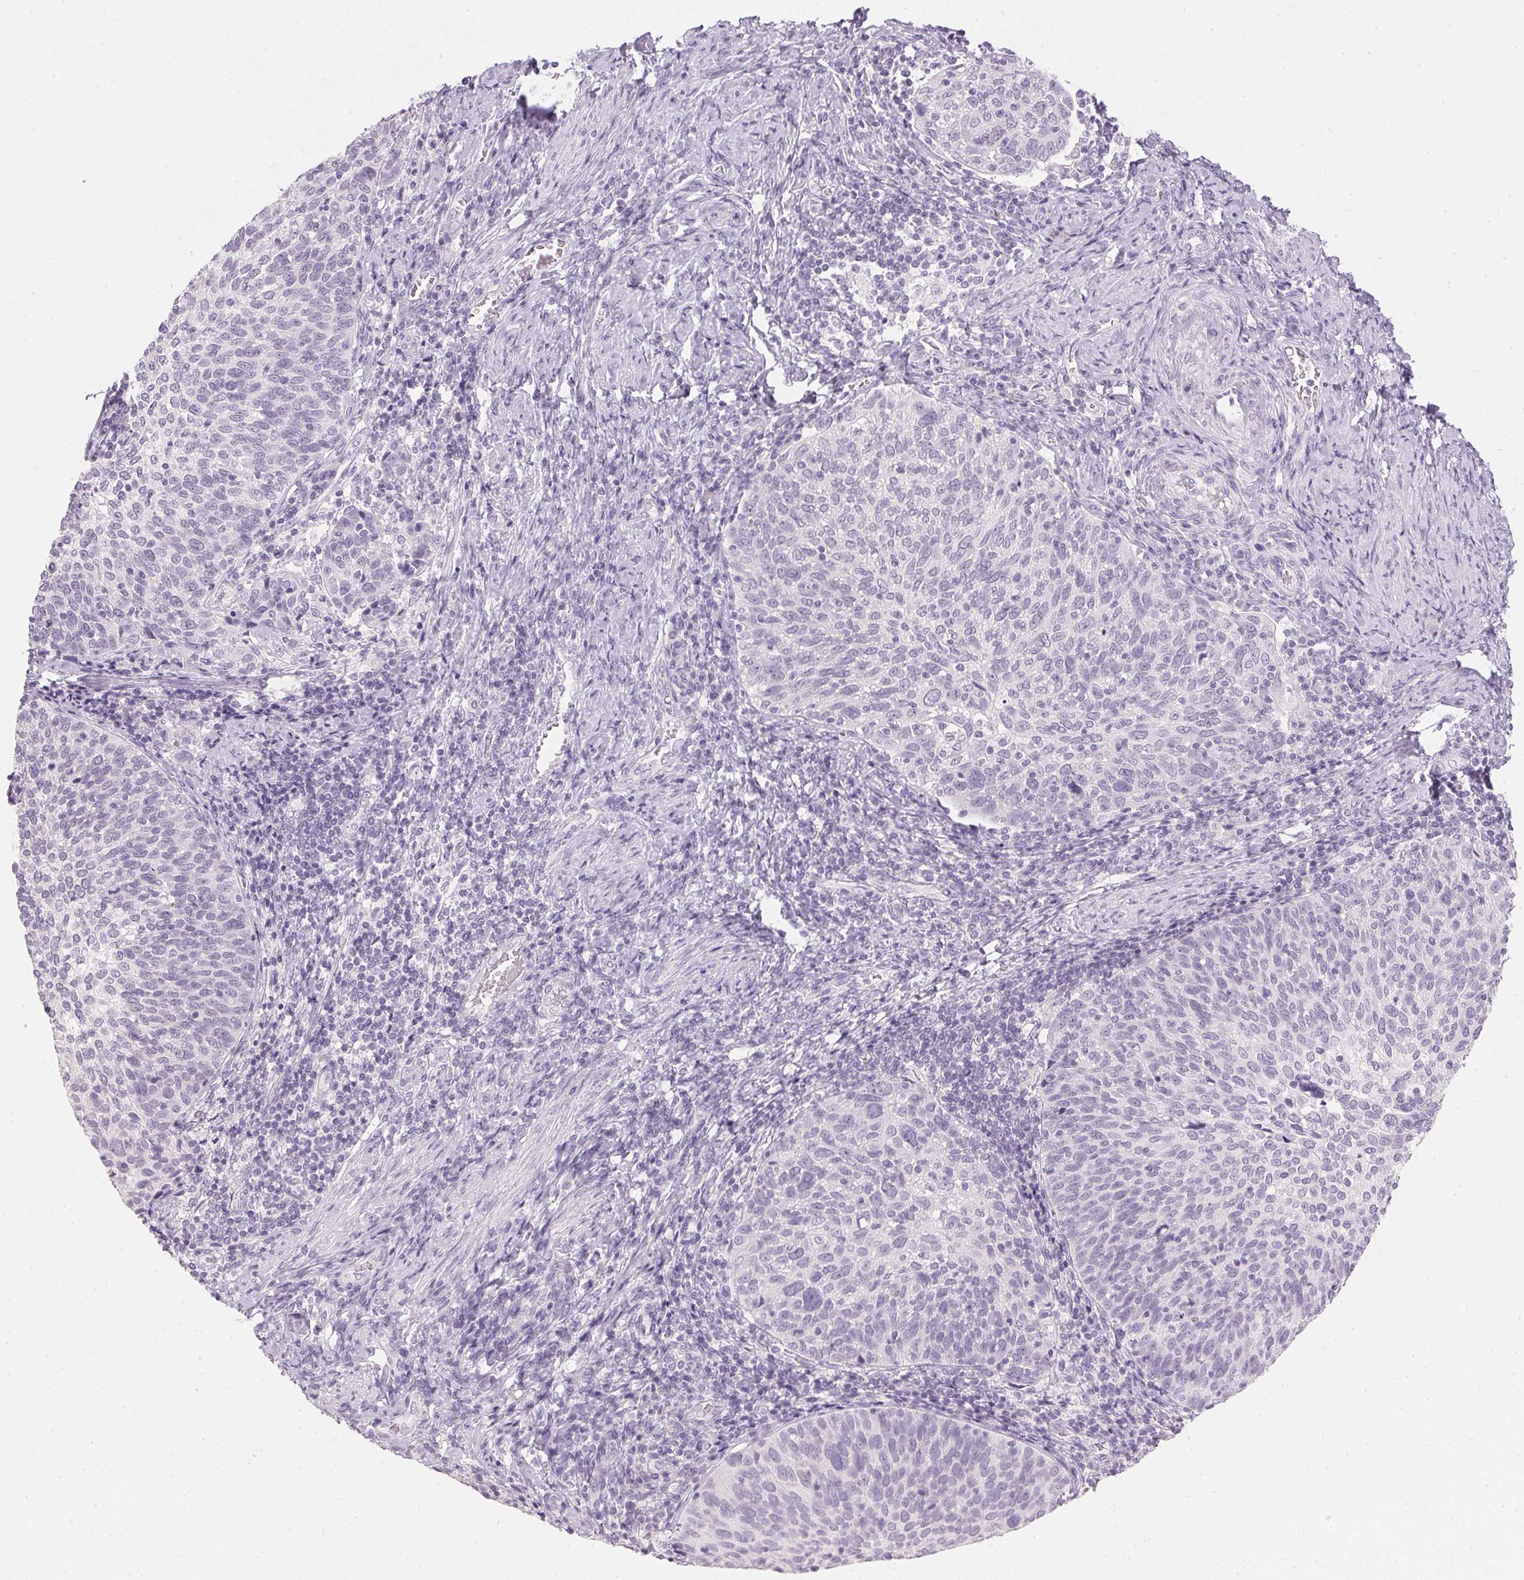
{"staining": {"intensity": "negative", "quantity": "none", "location": "none"}, "tissue": "cervical cancer", "cell_type": "Tumor cells", "image_type": "cancer", "snomed": [{"axis": "morphology", "description": "Squamous cell carcinoma, NOS"}, {"axis": "topography", "description": "Cervix"}], "caption": "Immunohistochemistry (IHC) histopathology image of cervical cancer stained for a protein (brown), which shows no staining in tumor cells. The staining is performed using DAB brown chromogen with nuclei counter-stained in using hematoxylin.", "gene": "IGFBP1", "patient": {"sex": "female", "age": 61}}